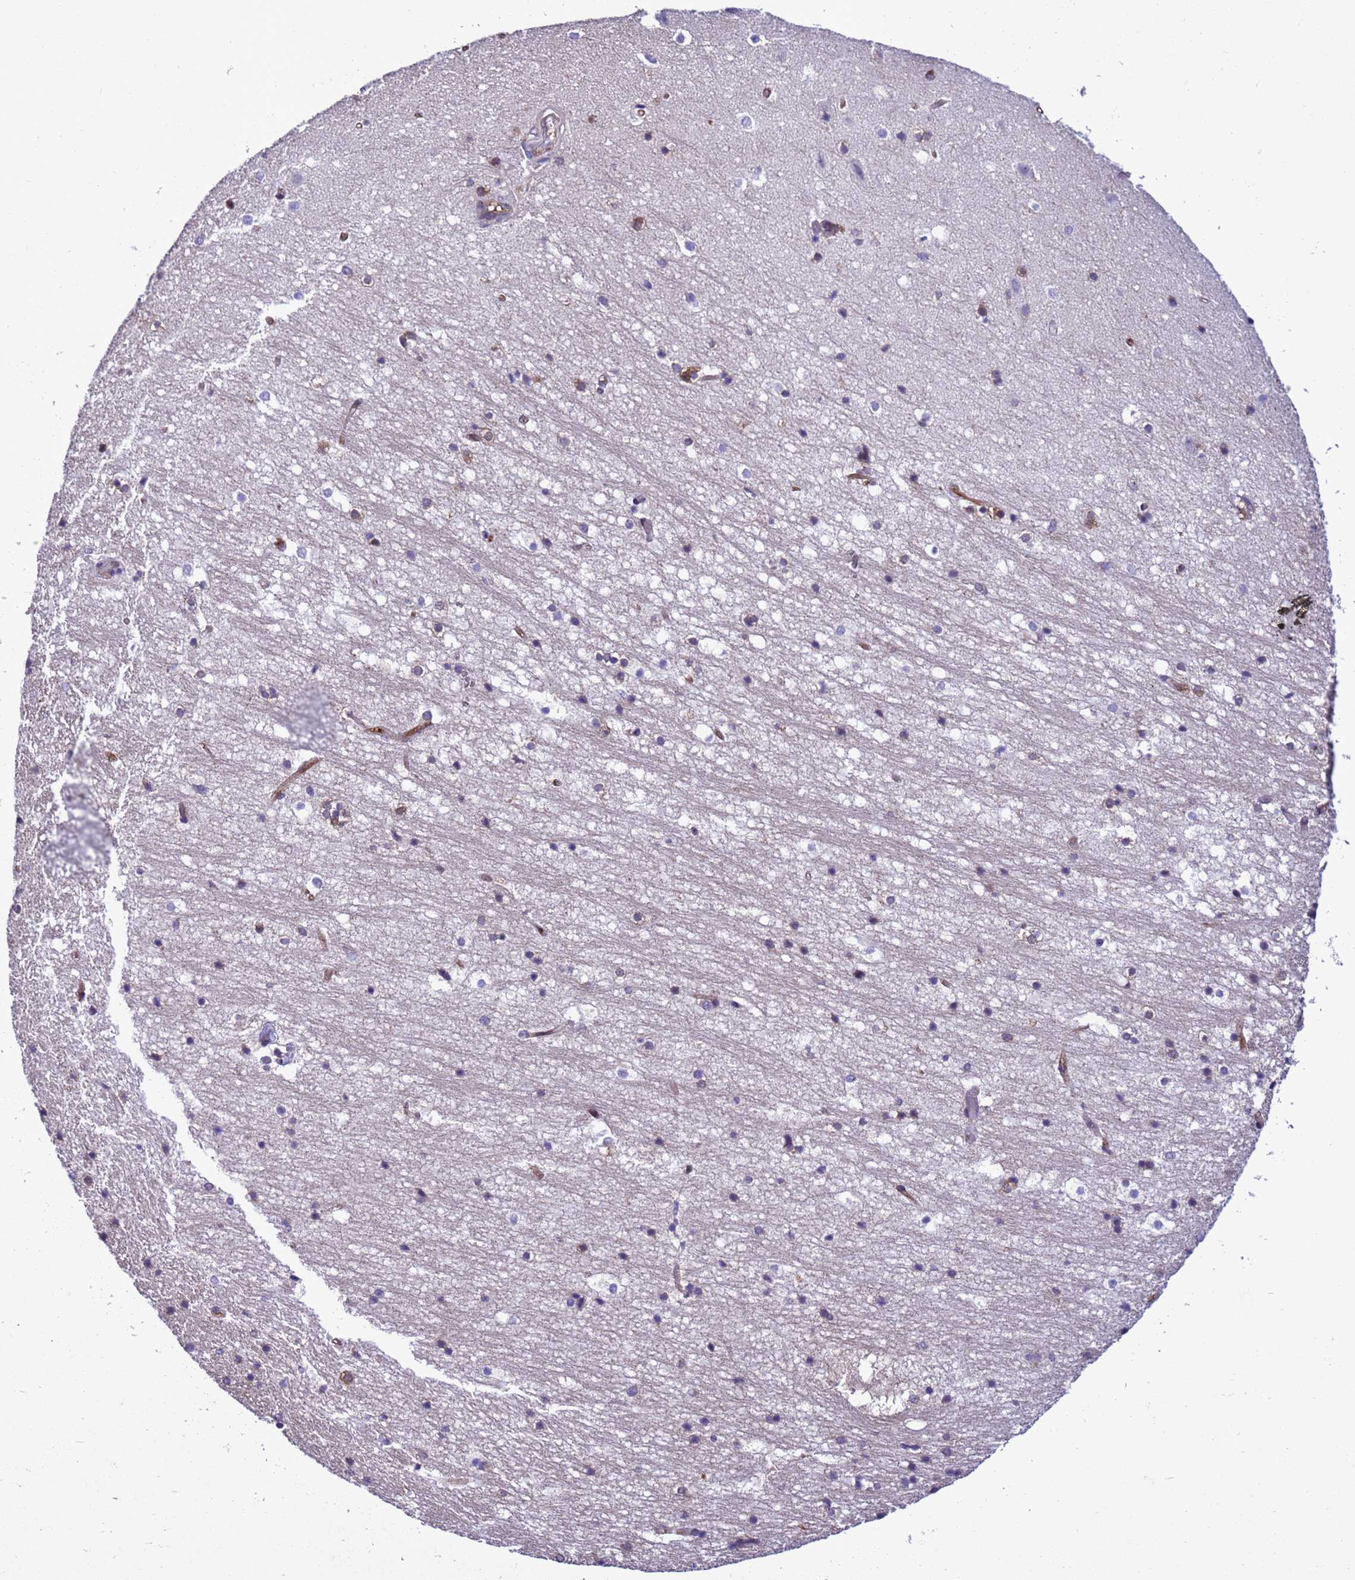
{"staining": {"intensity": "moderate", "quantity": "<25%", "location": "cytoplasmic/membranous"}, "tissue": "hippocampus", "cell_type": "Glial cells", "image_type": "normal", "snomed": [{"axis": "morphology", "description": "Normal tissue, NOS"}, {"axis": "topography", "description": "Hippocampus"}], "caption": "The image exhibits a brown stain indicating the presence of a protein in the cytoplasmic/membranous of glial cells in hippocampus.", "gene": "RABEP2", "patient": {"sex": "female", "age": 52}}